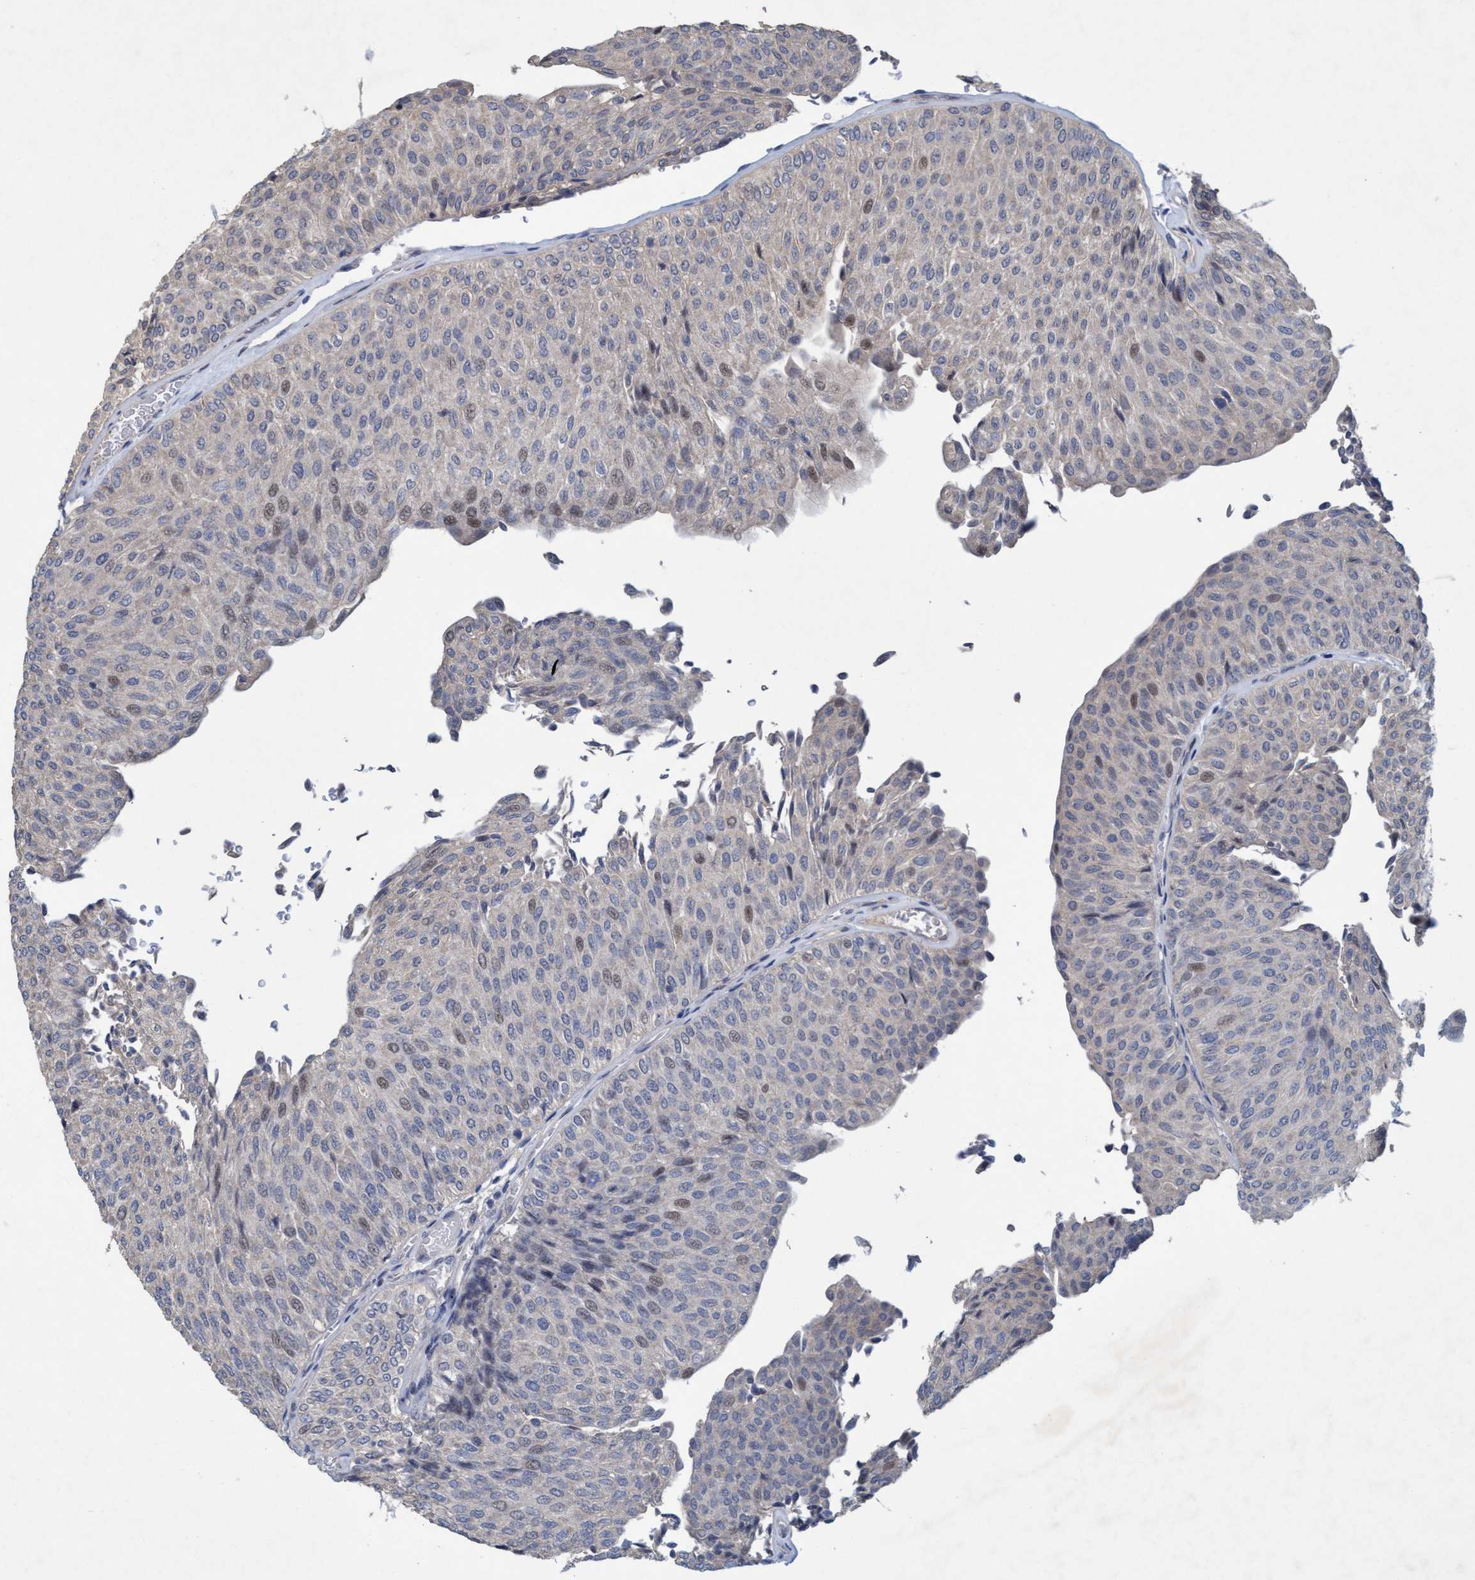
{"staining": {"intensity": "weak", "quantity": "<25%", "location": "nuclear"}, "tissue": "urothelial cancer", "cell_type": "Tumor cells", "image_type": "cancer", "snomed": [{"axis": "morphology", "description": "Urothelial carcinoma, Low grade"}, {"axis": "topography", "description": "Urinary bladder"}], "caption": "IHC of human urothelial cancer reveals no staining in tumor cells.", "gene": "ZNF677", "patient": {"sex": "male", "age": 78}}